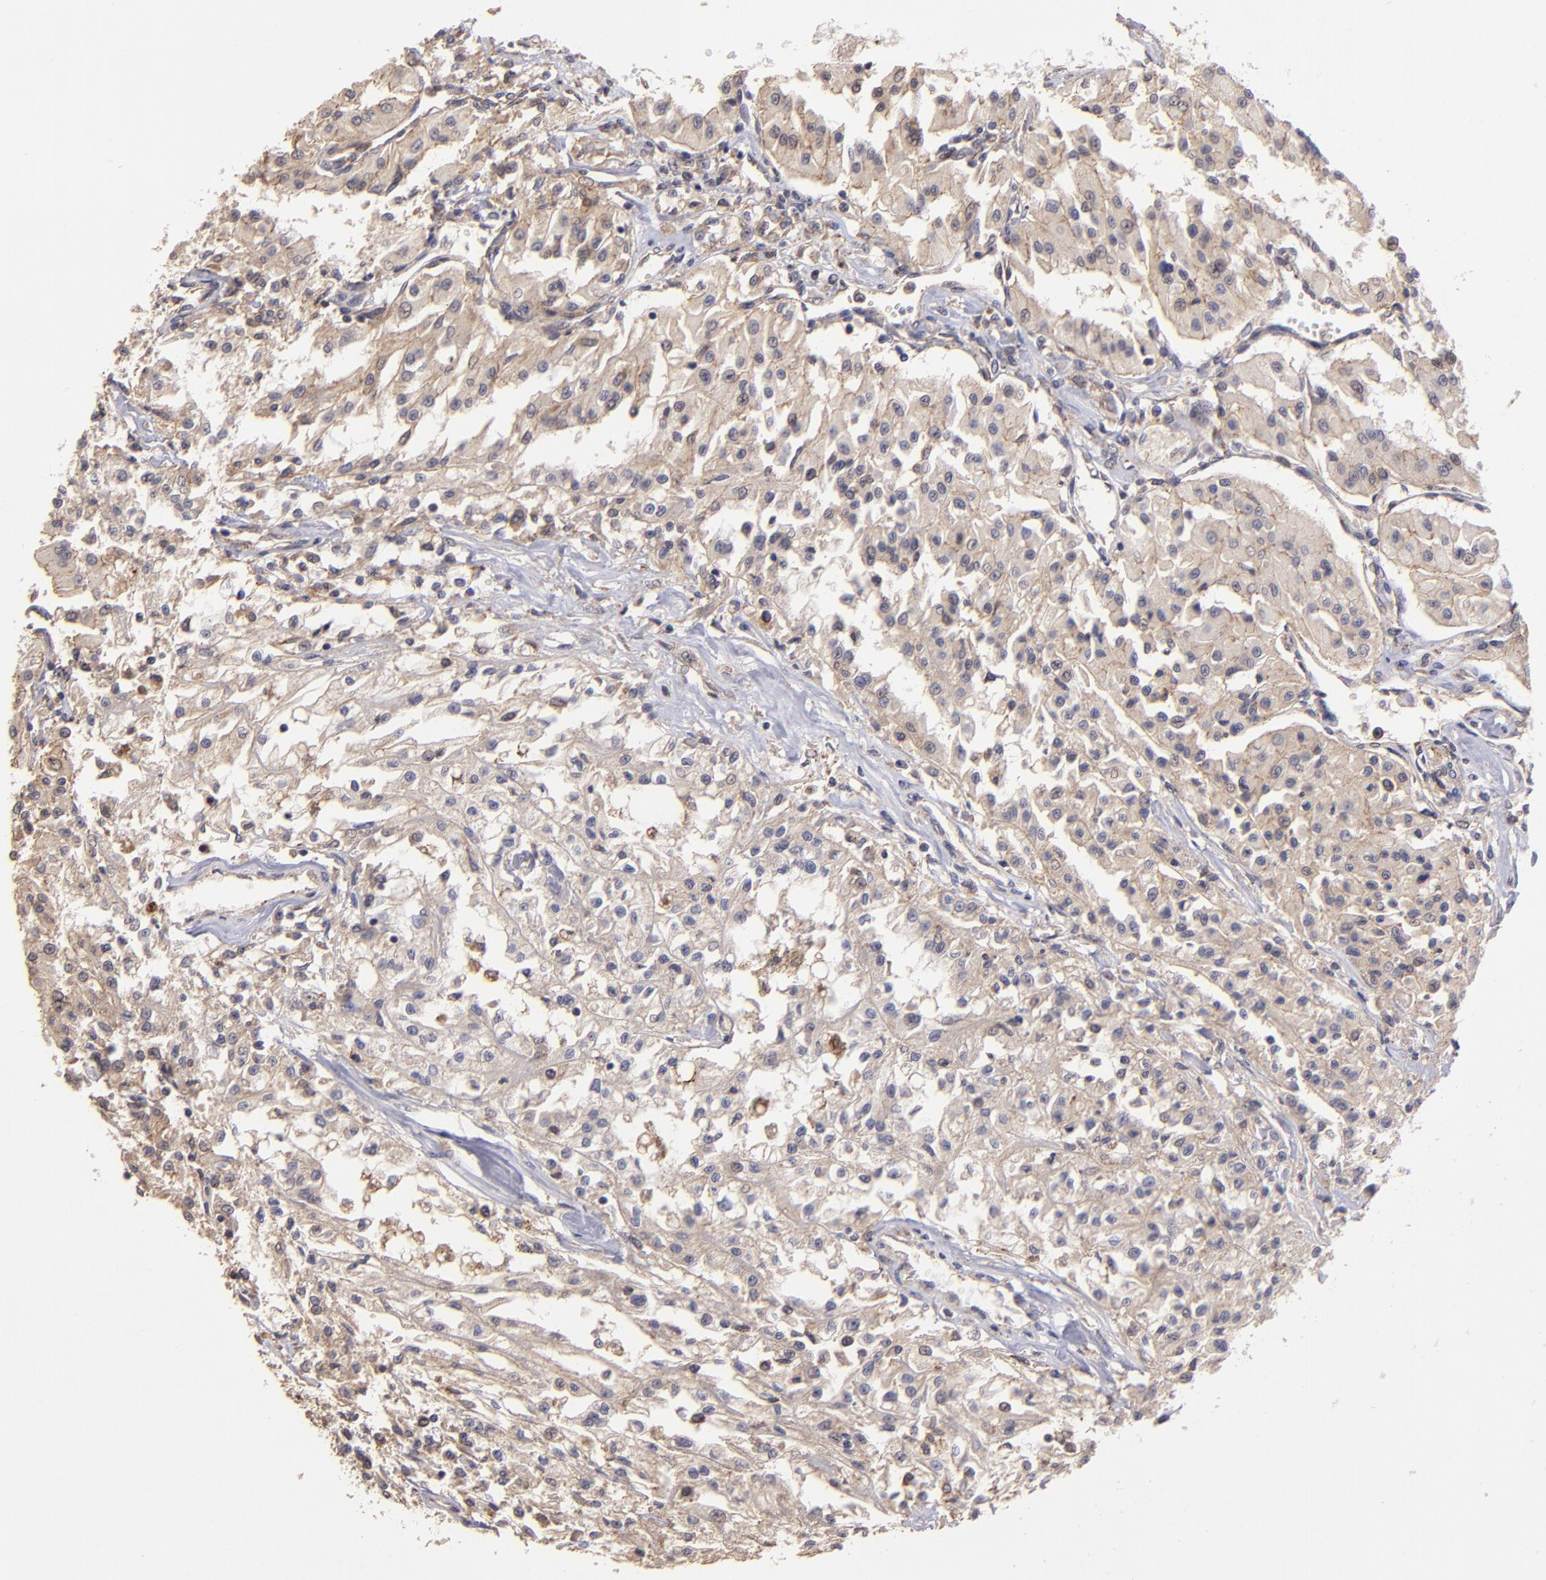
{"staining": {"intensity": "weak", "quantity": "25%-75%", "location": "cytoplasmic/membranous"}, "tissue": "renal cancer", "cell_type": "Tumor cells", "image_type": "cancer", "snomed": [{"axis": "morphology", "description": "Adenocarcinoma, NOS"}, {"axis": "topography", "description": "Kidney"}], "caption": "The histopathology image reveals a brown stain indicating the presence of a protein in the cytoplasmic/membranous of tumor cells in renal adenocarcinoma. The protein of interest is stained brown, and the nuclei are stained in blue (DAB (3,3'-diaminobenzidine) IHC with brightfield microscopy, high magnification).", "gene": "SIPA1L1", "patient": {"sex": "male", "age": 78}}